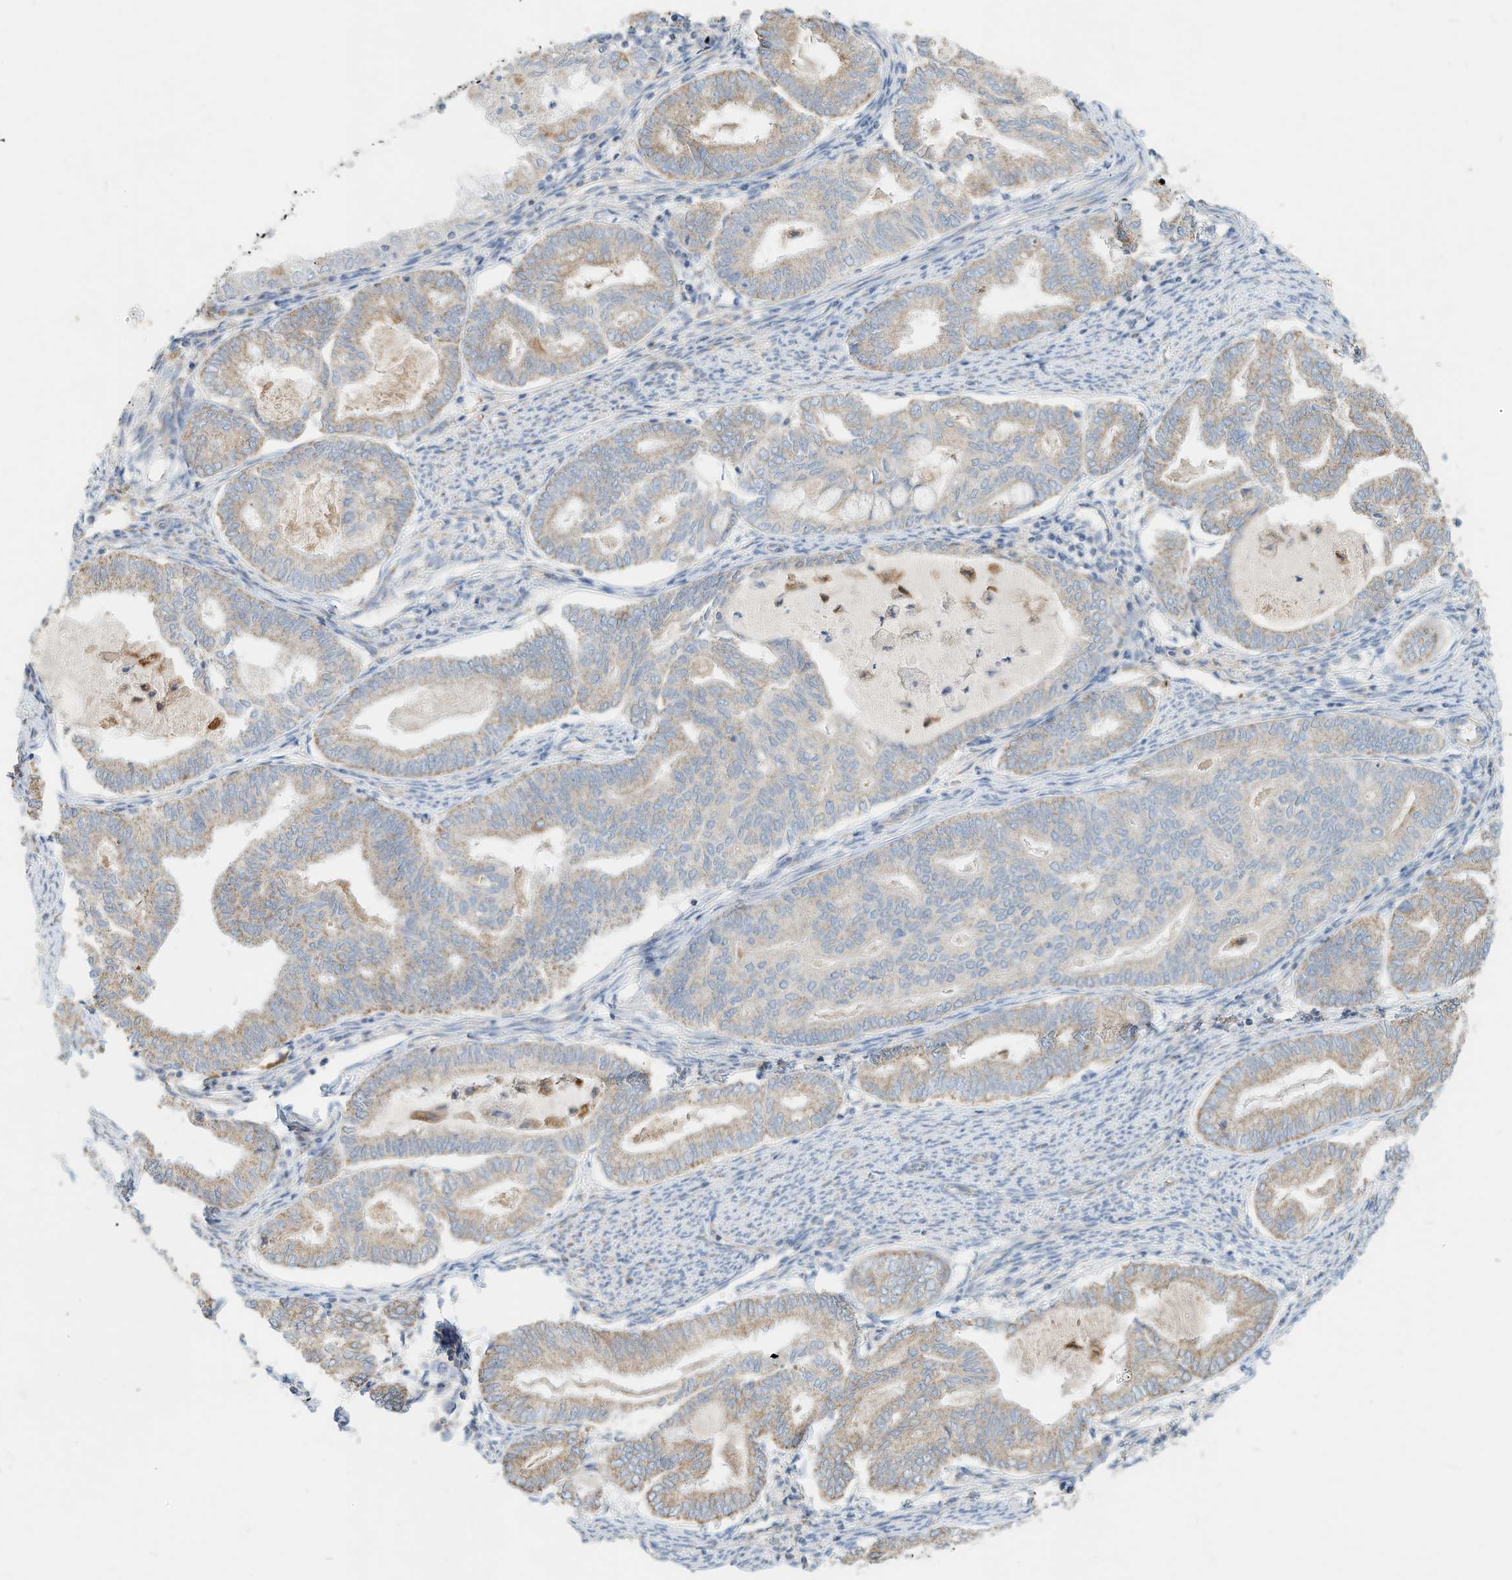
{"staining": {"intensity": "weak", "quantity": ">75%", "location": "cytoplasmic/membranous"}, "tissue": "endometrial cancer", "cell_type": "Tumor cells", "image_type": "cancer", "snomed": [{"axis": "morphology", "description": "Adenocarcinoma, NOS"}, {"axis": "topography", "description": "Endometrium"}], "caption": "Immunohistochemical staining of human endometrial adenocarcinoma reveals weak cytoplasmic/membranous protein staining in approximately >75% of tumor cells.", "gene": "RHOH", "patient": {"sex": "female", "age": 79}}